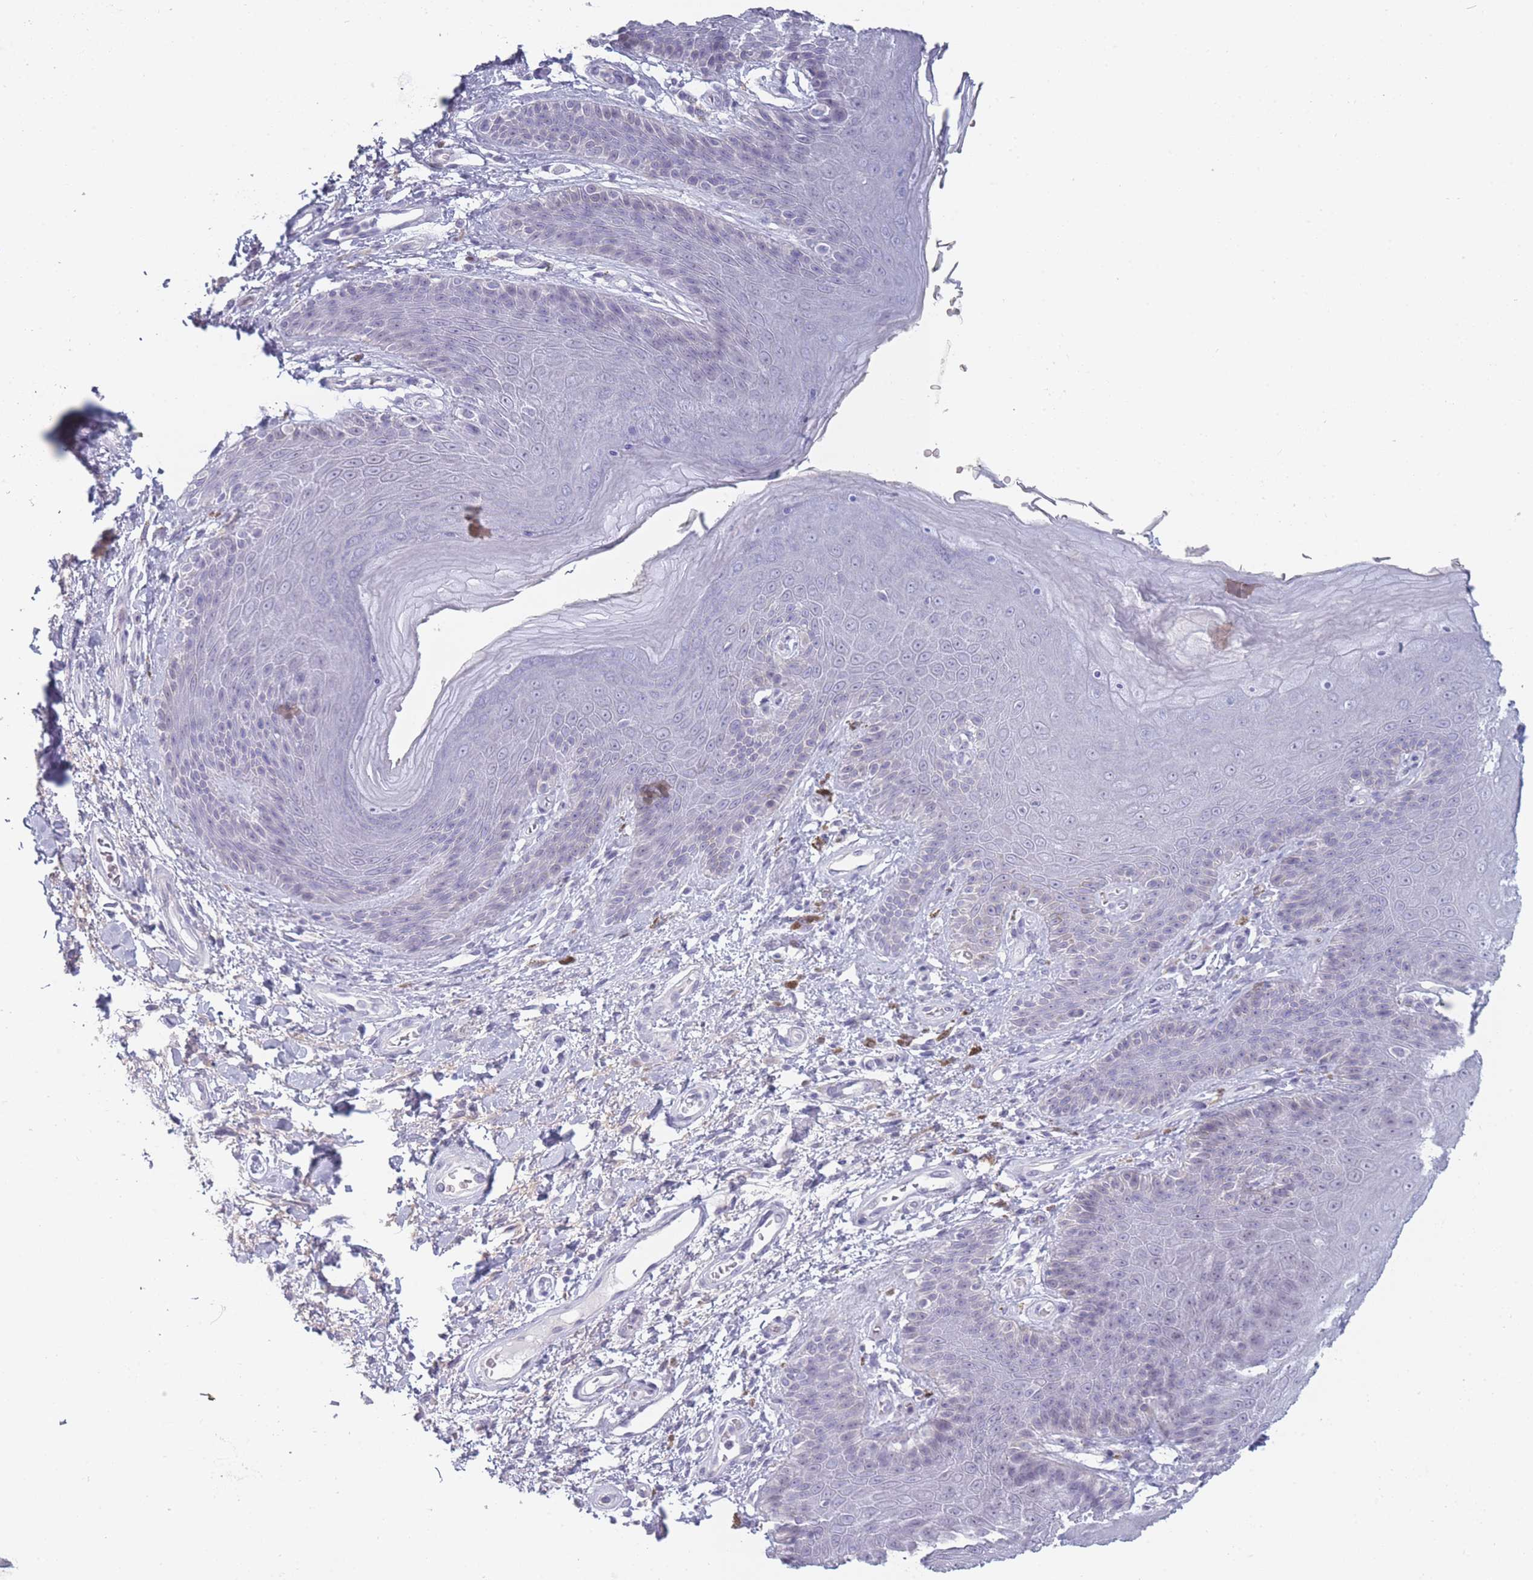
{"staining": {"intensity": "negative", "quantity": "none", "location": "none"}, "tissue": "skin", "cell_type": "Epidermal cells", "image_type": "normal", "snomed": [{"axis": "morphology", "description": "Normal tissue, NOS"}, {"axis": "topography", "description": "Anal"}], "caption": "IHC histopathology image of benign skin stained for a protein (brown), which reveals no positivity in epidermal cells. Nuclei are stained in blue.", "gene": "ROS1", "patient": {"sex": "female", "age": 89}}